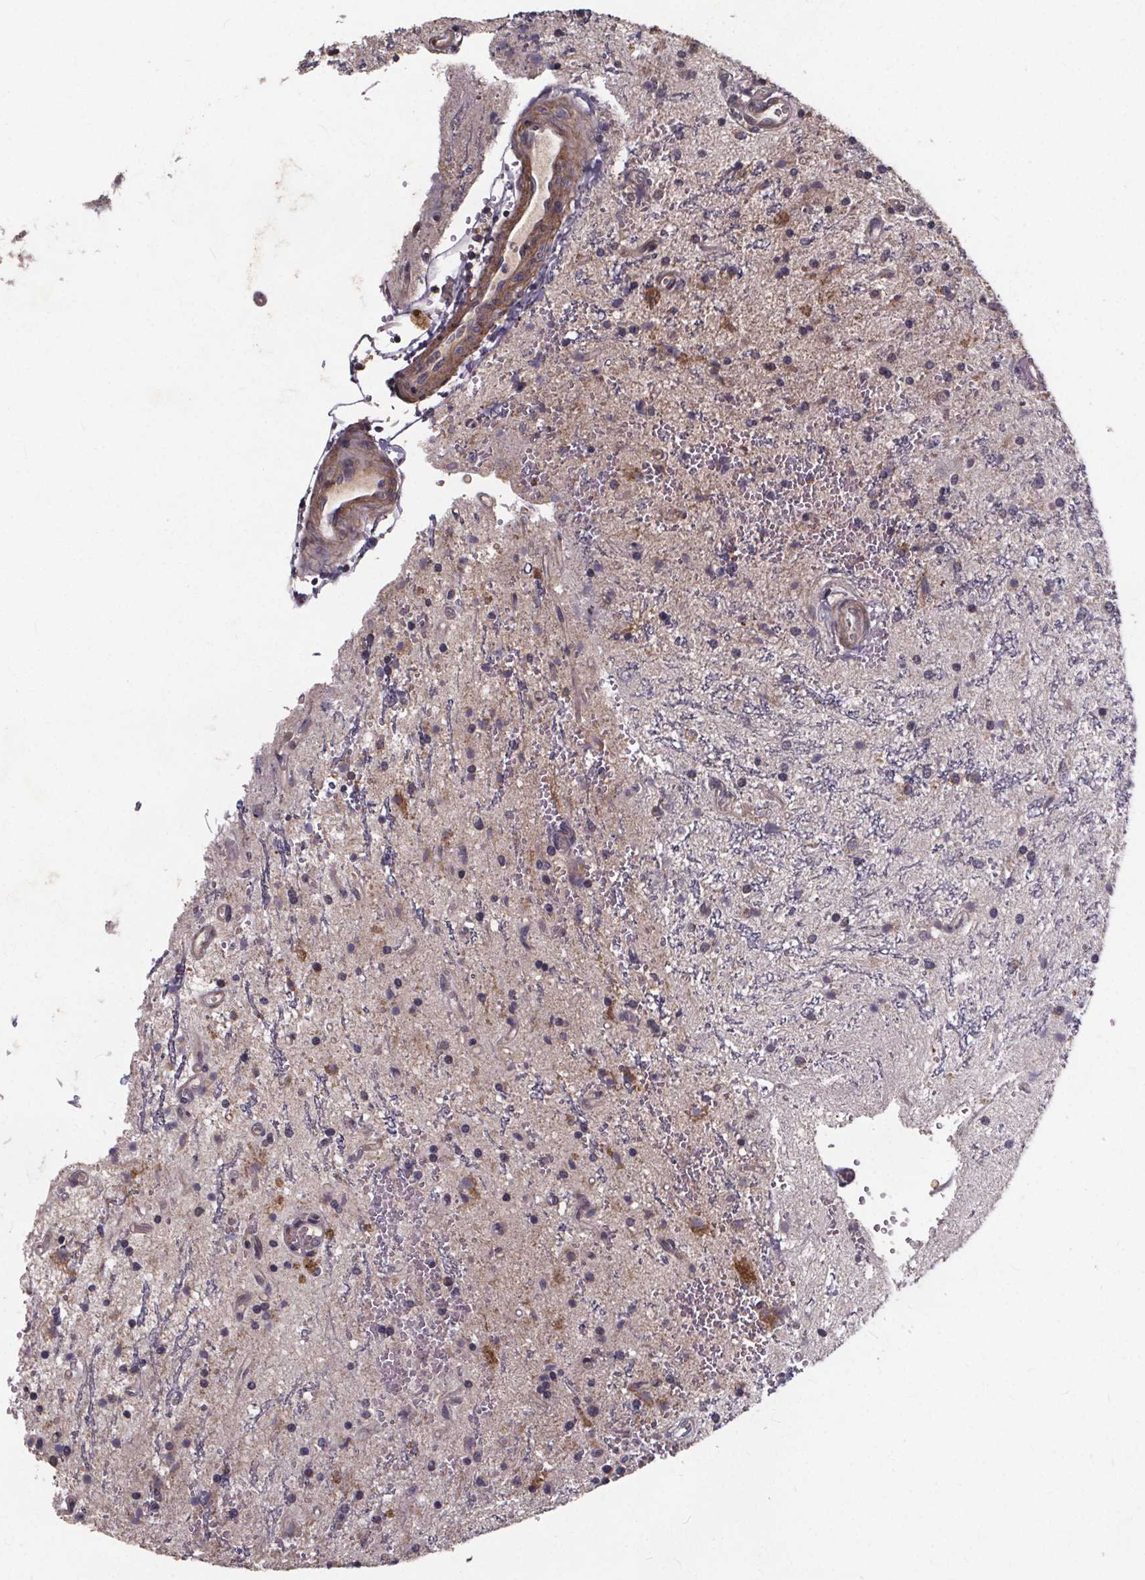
{"staining": {"intensity": "negative", "quantity": "none", "location": "none"}, "tissue": "glioma", "cell_type": "Tumor cells", "image_type": "cancer", "snomed": [{"axis": "morphology", "description": "Glioma, malignant, Low grade"}, {"axis": "topography", "description": "Cerebellum"}], "caption": "Human malignant low-grade glioma stained for a protein using immunohistochemistry displays no positivity in tumor cells.", "gene": "YME1L1", "patient": {"sex": "female", "age": 14}}